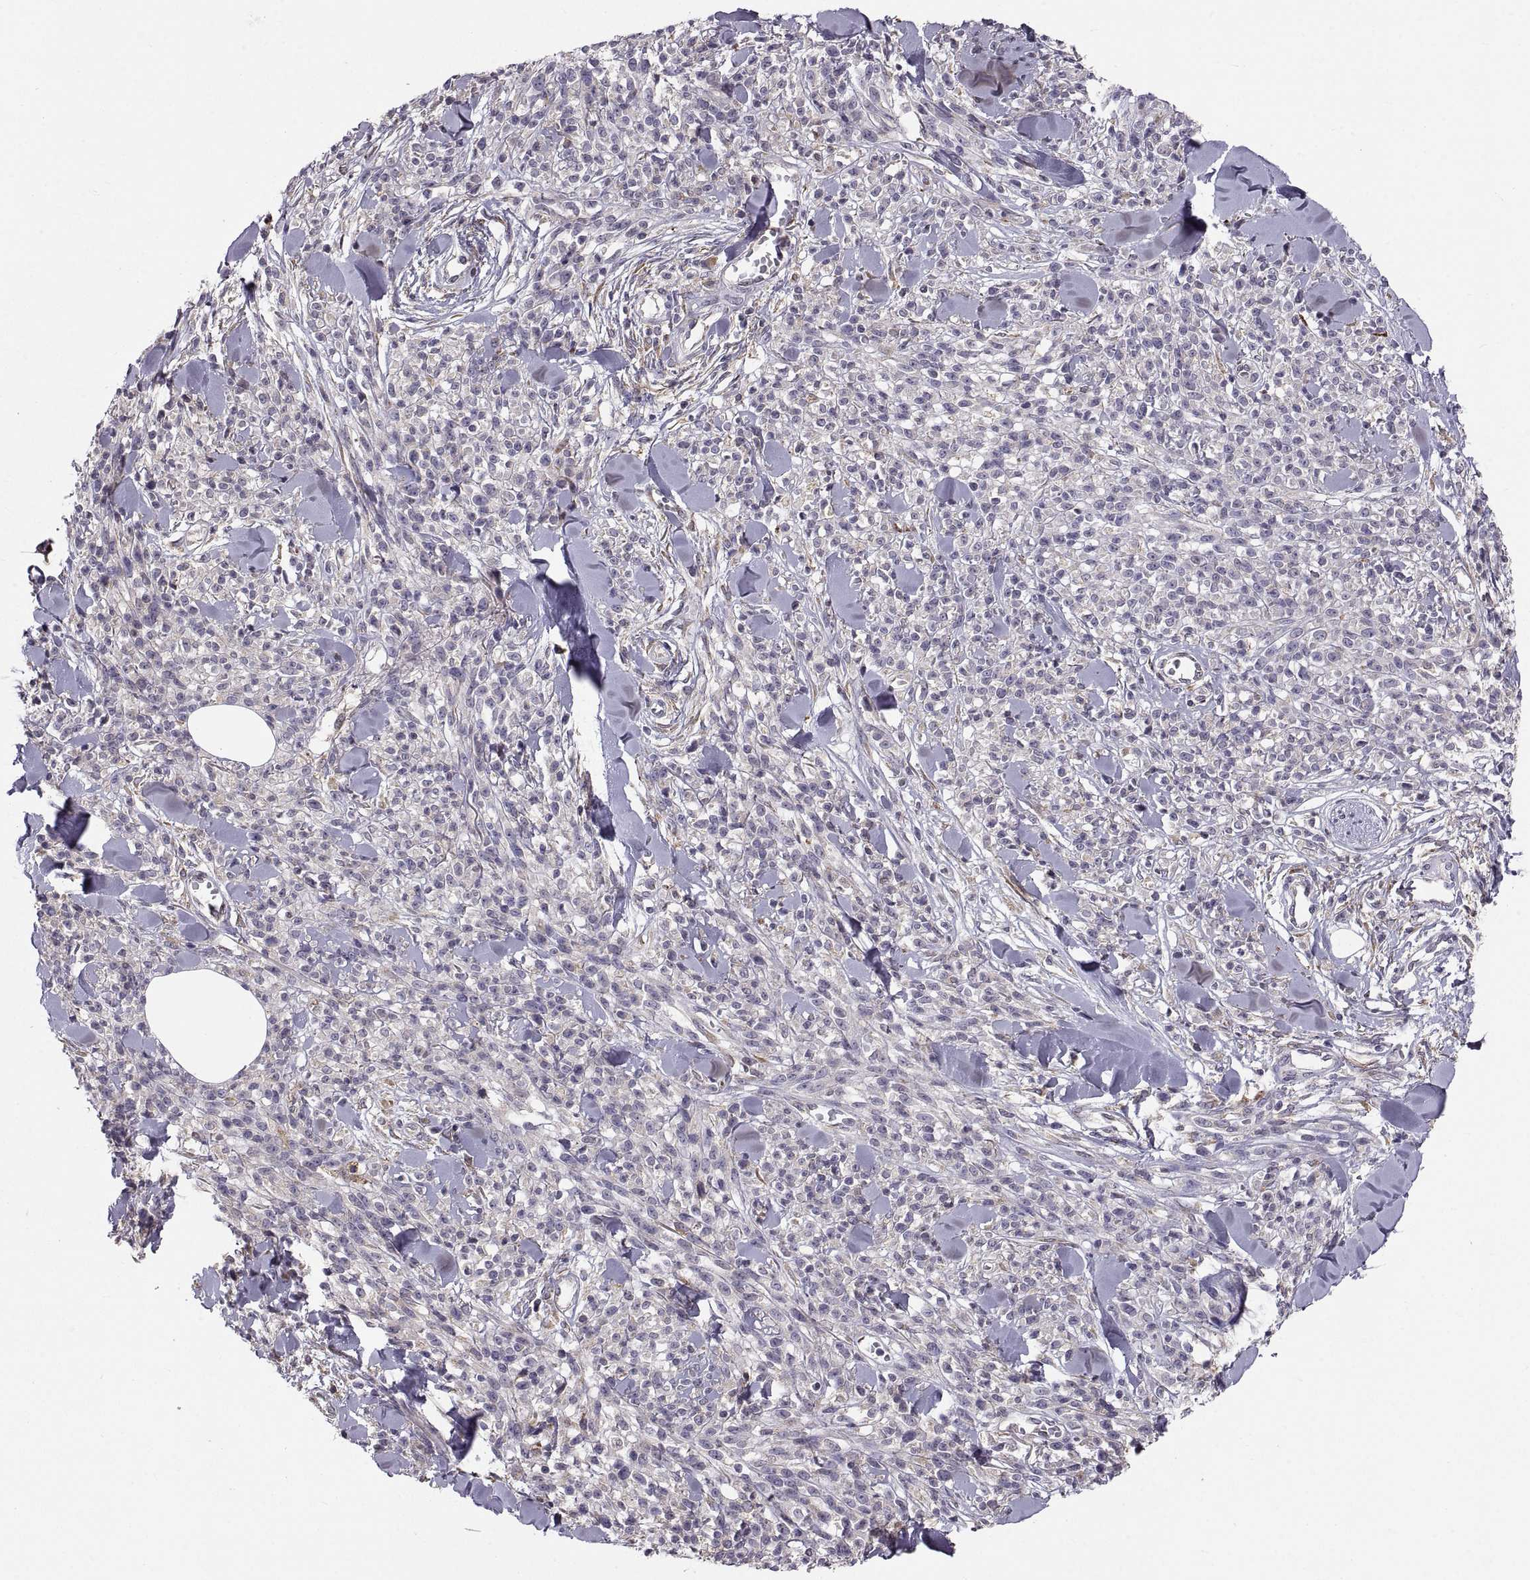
{"staining": {"intensity": "negative", "quantity": "none", "location": "none"}, "tissue": "melanoma", "cell_type": "Tumor cells", "image_type": "cancer", "snomed": [{"axis": "morphology", "description": "Malignant melanoma, NOS"}, {"axis": "topography", "description": "Skin"}, {"axis": "topography", "description": "Skin of trunk"}], "caption": "An IHC image of melanoma is shown. There is no staining in tumor cells of melanoma.", "gene": "PLEKHB2", "patient": {"sex": "male", "age": 74}}